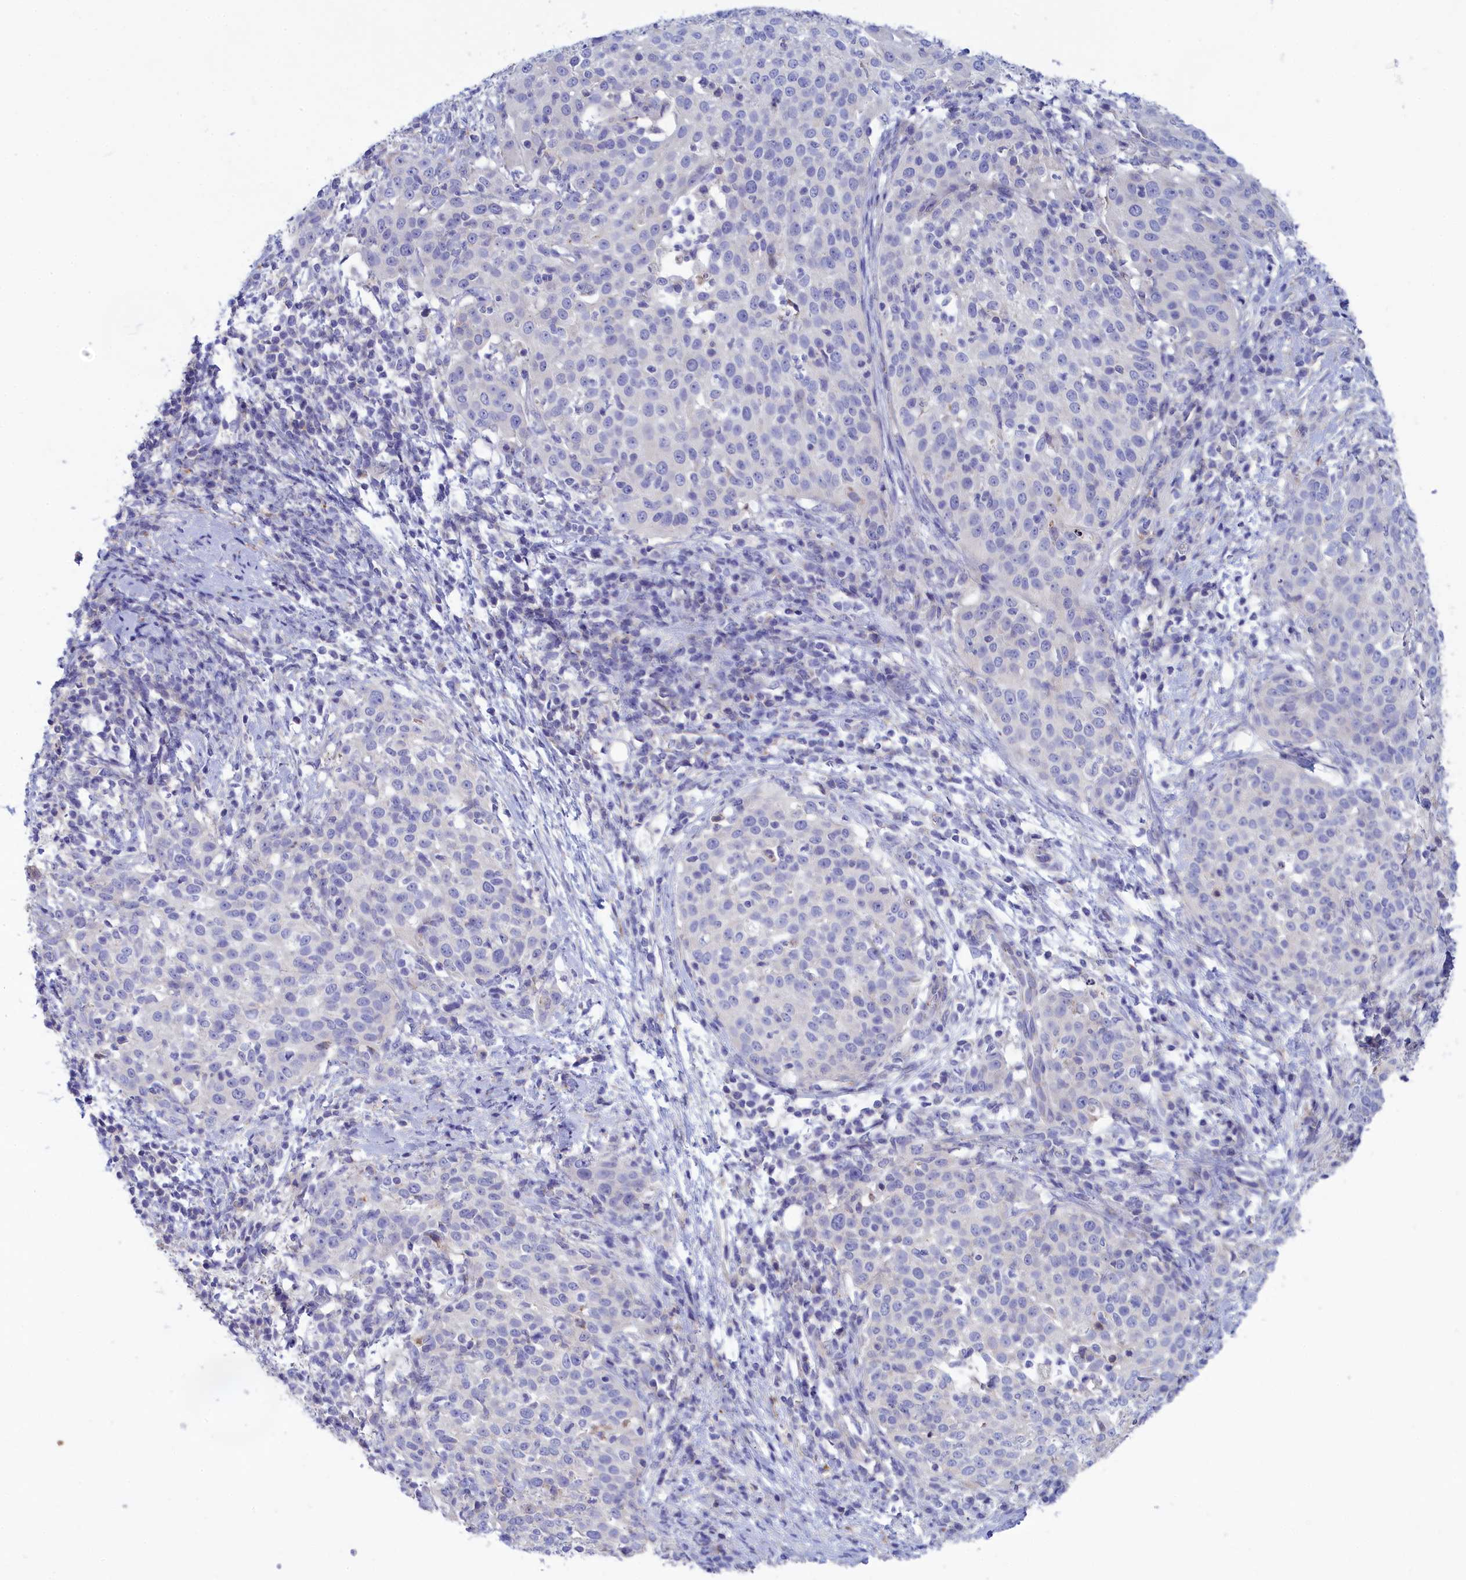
{"staining": {"intensity": "negative", "quantity": "none", "location": "none"}, "tissue": "cervical cancer", "cell_type": "Tumor cells", "image_type": "cancer", "snomed": [{"axis": "morphology", "description": "Squamous cell carcinoma, NOS"}, {"axis": "topography", "description": "Cervix"}], "caption": "The histopathology image shows no staining of tumor cells in cervical cancer. The staining is performed using DAB brown chromogen with nuclei counter-stained in using hematoxylin.", "gene": "WDR6", "patient": {"sex": "female", "age": 57}}